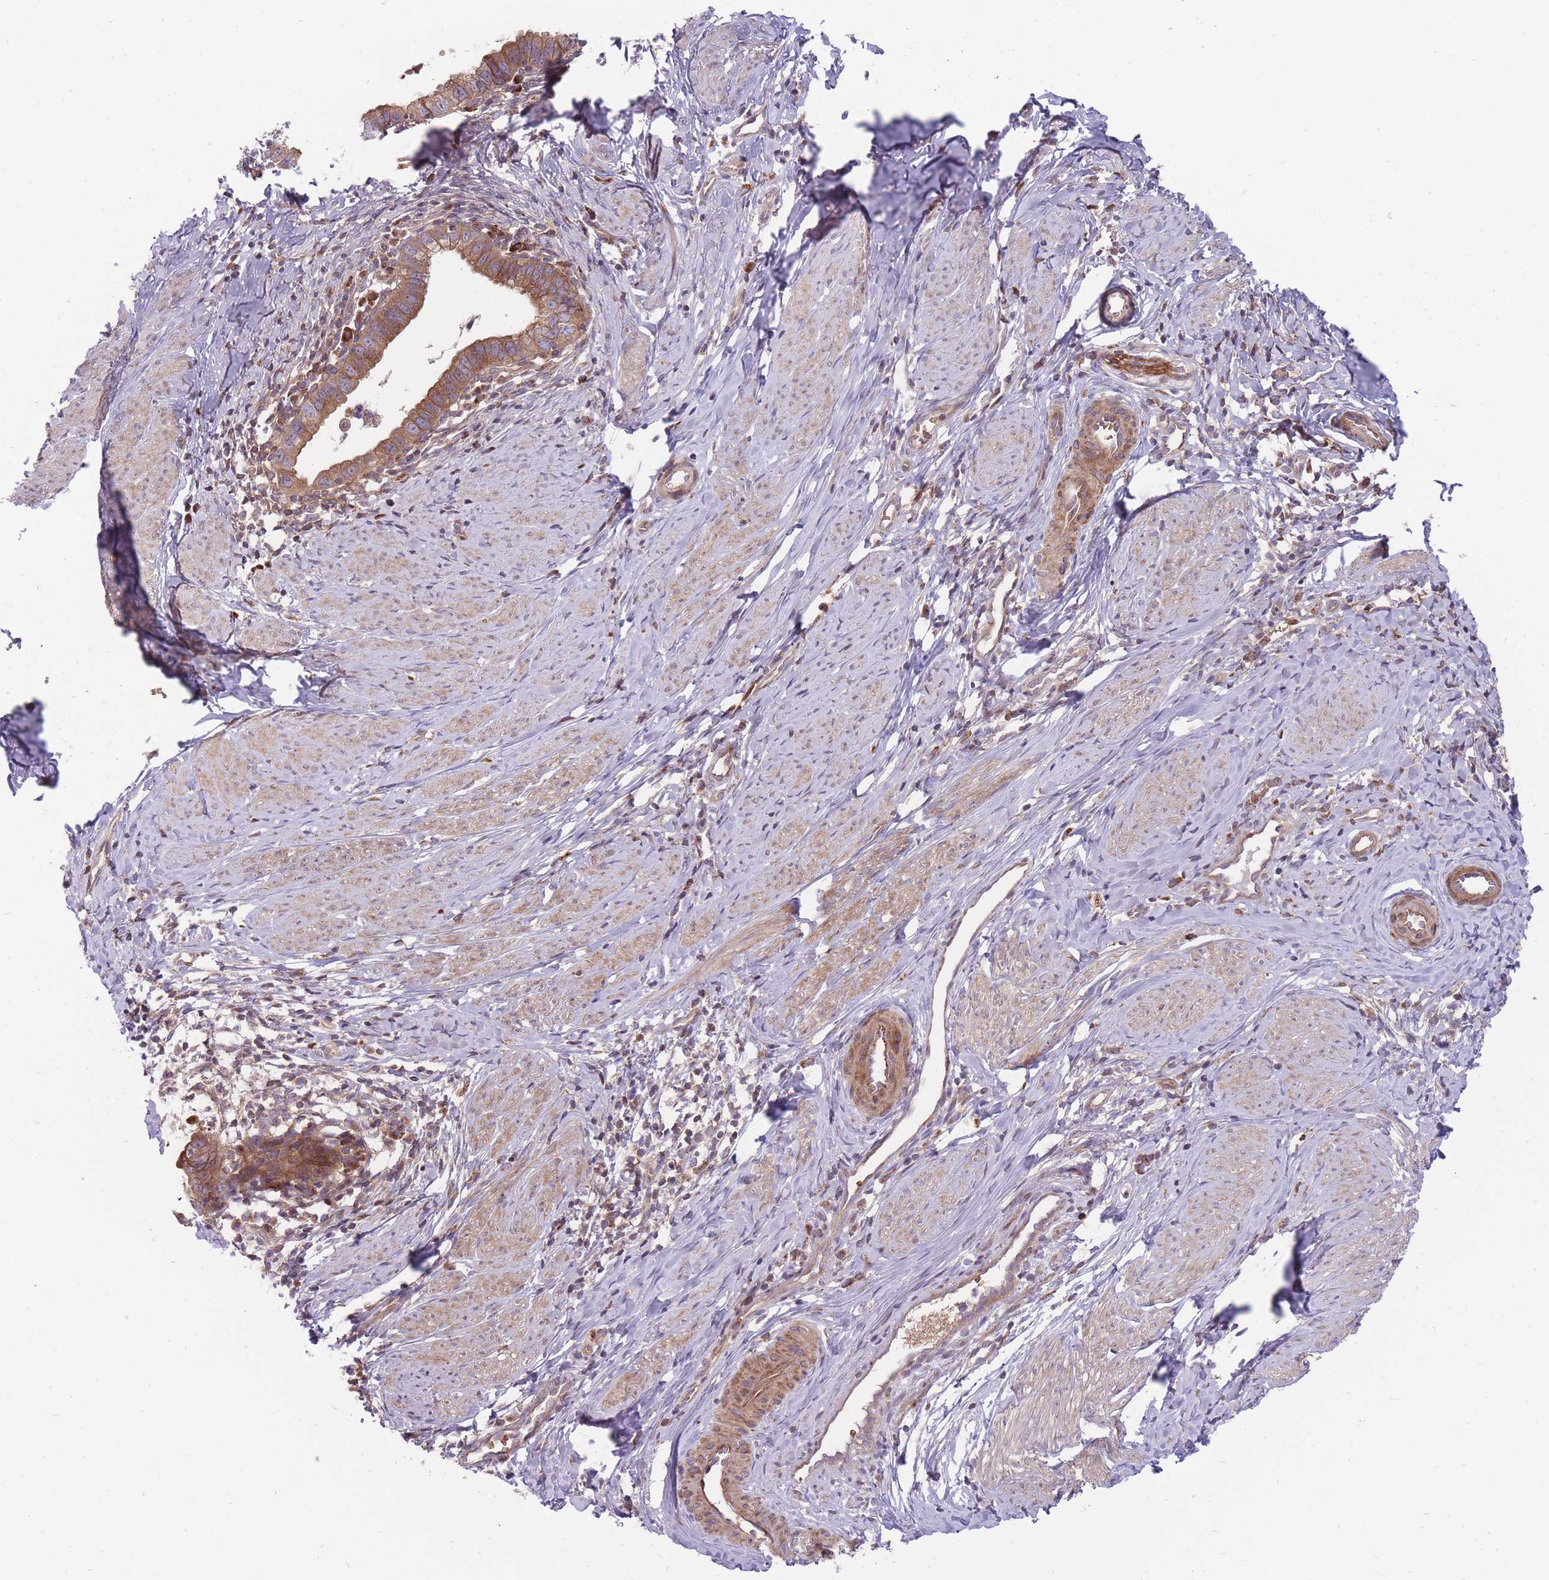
{"staining": {"intensity": "moderate", "quantity": ">75%", "location": "cytoplasmic/membranous"}, "tissue": "cervical cancer", "cell_type": "Tumor cells", "image_type": "cancer", "snomed": [{"axis": "morphology", "description": "Adenocarcinoma, NOS"}, {"axis": "topography", "description": "Cervix"}], "caption": "This histopathology image exhibits immunohistochemistry staining of cervical adenocarcinoma, with medium moderate cytoplasmic/membranous expression in about >75% of tumor cells.", "gene": "ANKRD10", "patient": {"sex": "female", "age": 36}}